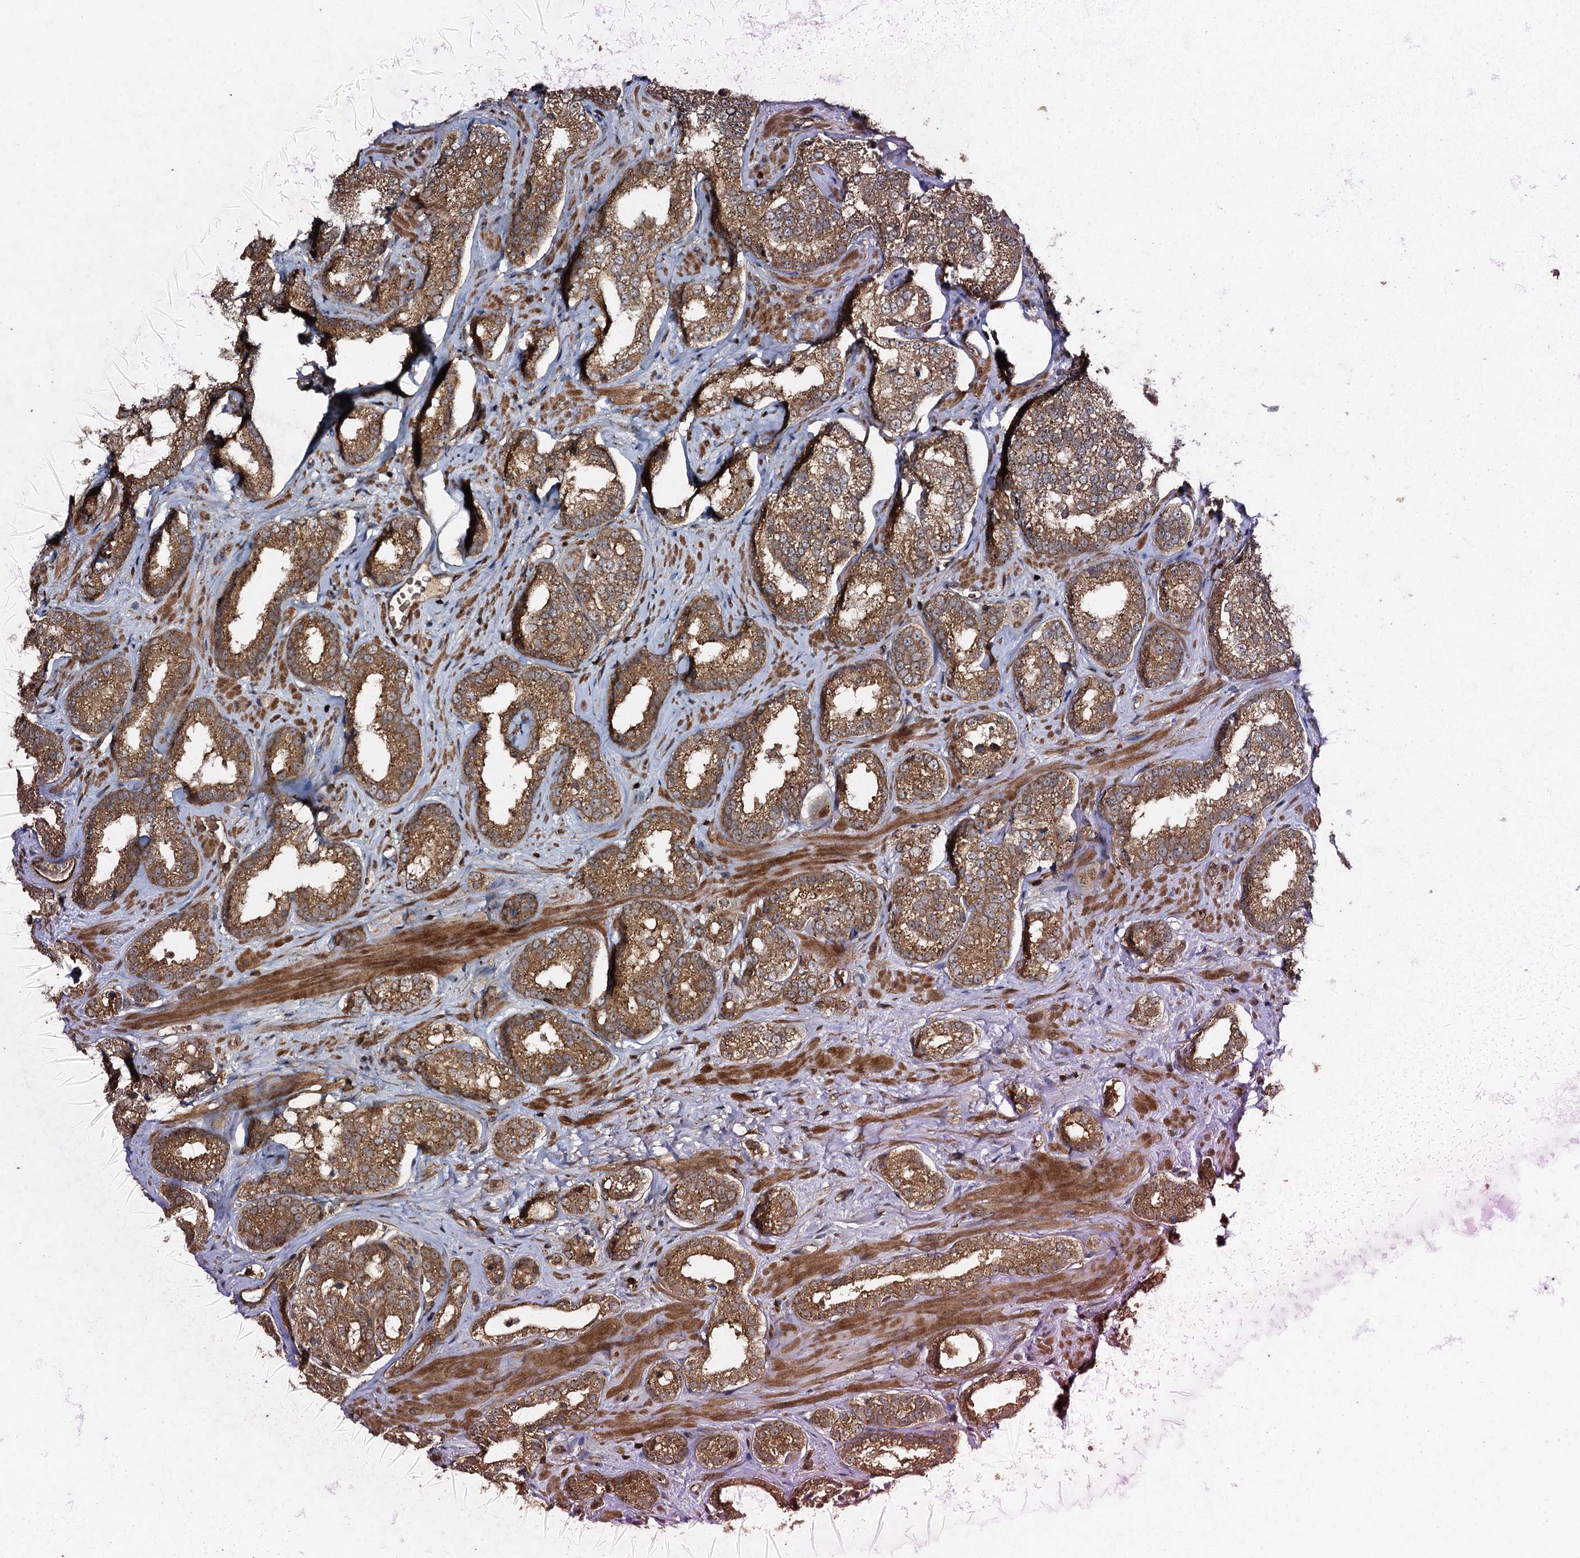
{"staining": {"intensity": "moderate", "quantity": ">75%", "location": "cytoplasmic/membranous"}, "tissue": "prostate cancer", "cell_type": "Tumor cells", "image_type": "cancer", "snomed": [{"axis": "morphology", "description": "Normal tissue, NOS"}, {"axis": "morphology", "description": "Adenocarcinoma, High grade"}, {"axis": "topography", "description": "Prostate"}], "caption": "Prostate cancer (adenocarcinoma (high-grade)) stained for a protein displays moderate cytoplasmic/membranous positivity in tumor cells.", "gene": "ADGRG3", "patient": {"sex": "male", "age": 83}}